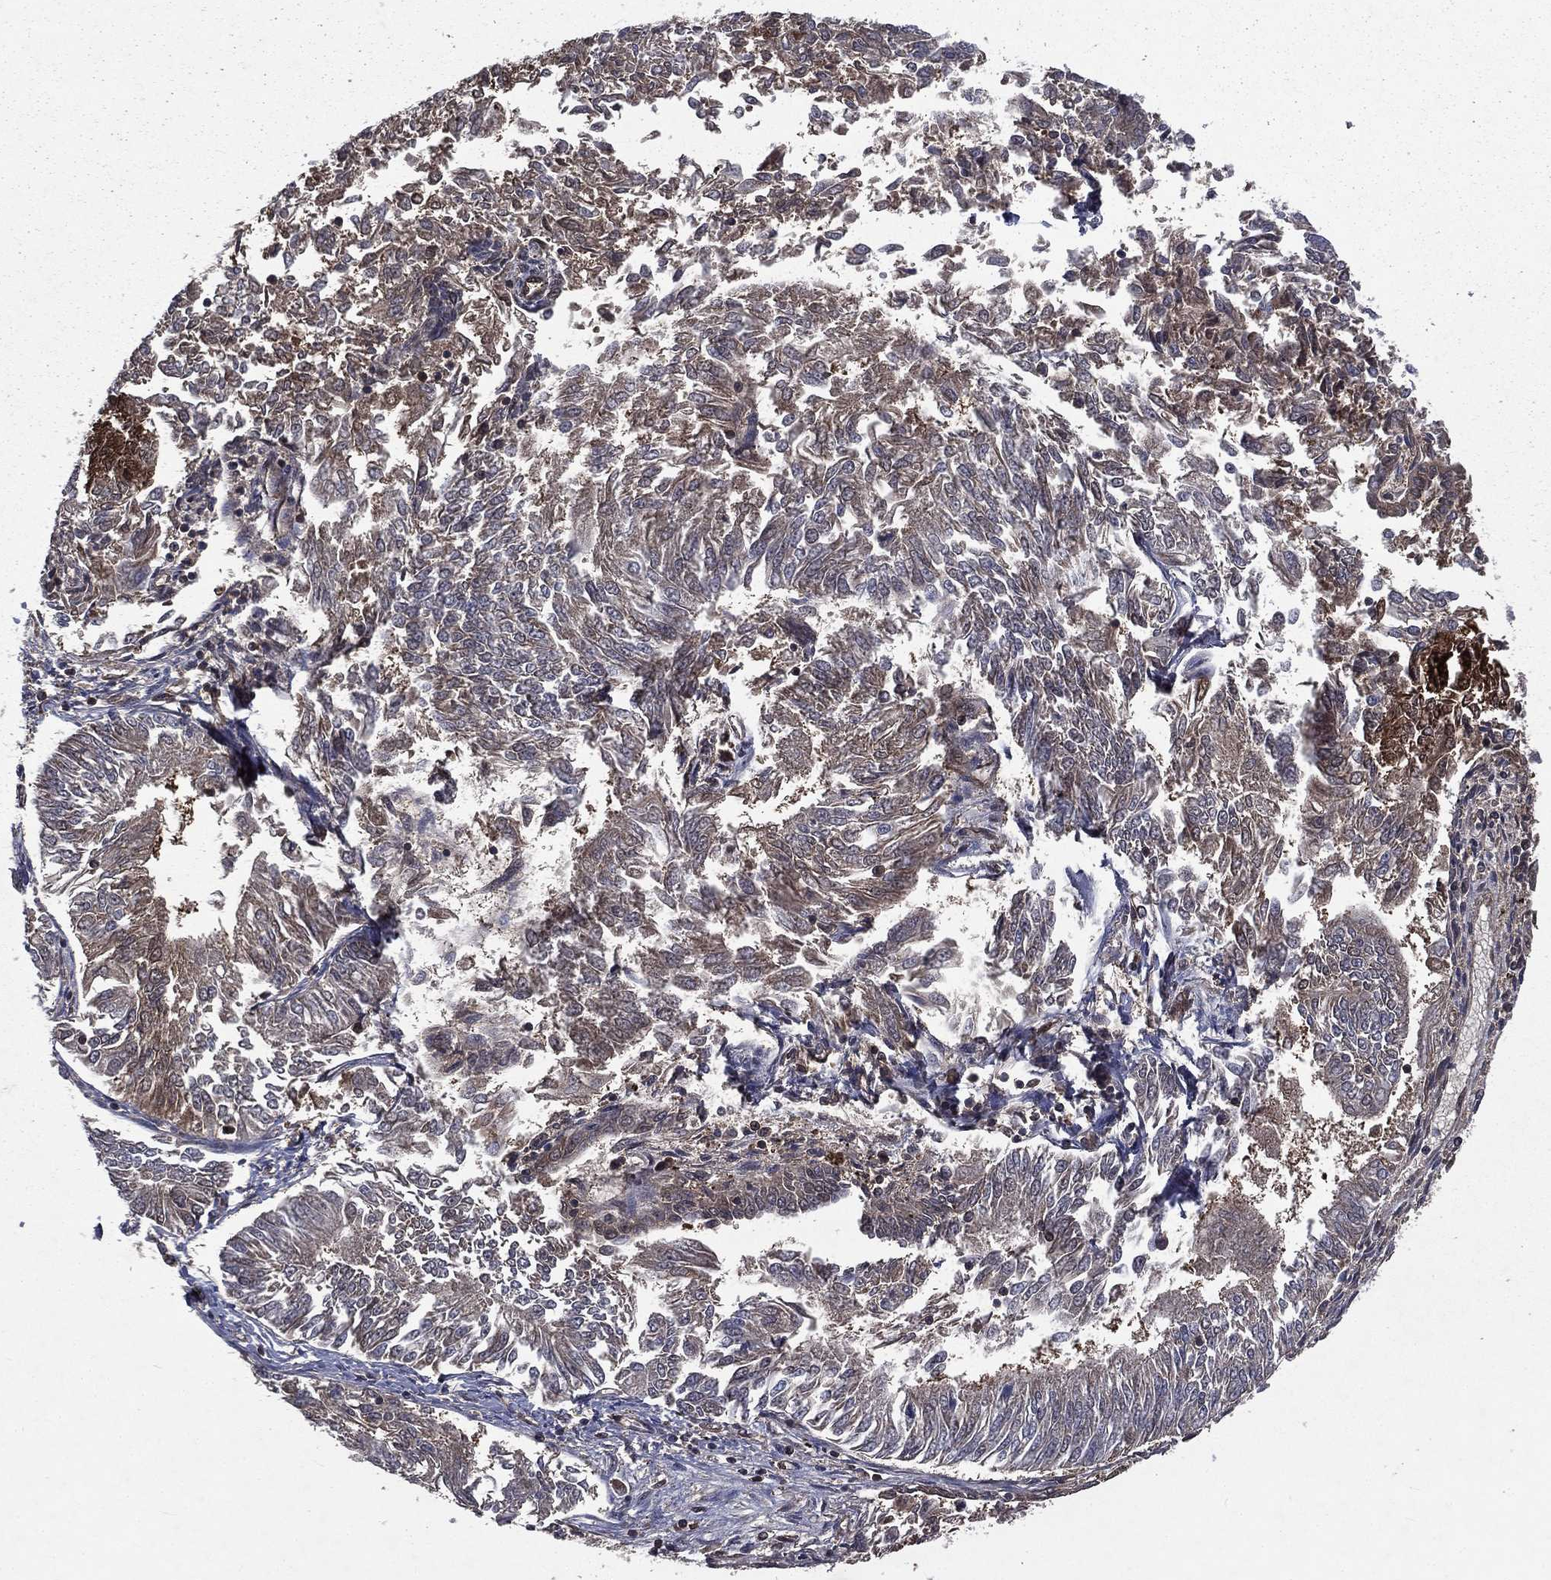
{"staining": {"intensity": "weak", "quantity": "<25%", "location": "cytoplasmic/membranous"}, "tissue": "endometrial cancer", "cell_type": "Tumor cells", "image_type": "cancer", "snomed": [{"axis": "morphology", "description": "Adenocarcinoma, NOS"}, {"axis": "topography", "description": "Endometrium"}], "caption": "Human endometrial cancer (adenocarcinoma) stained for a protein using immunohistochemistry (IHC) exhibits no positivity in tumor cells.", "gene": "FGD1", "patient": {"sex": "female", "age": 58}}